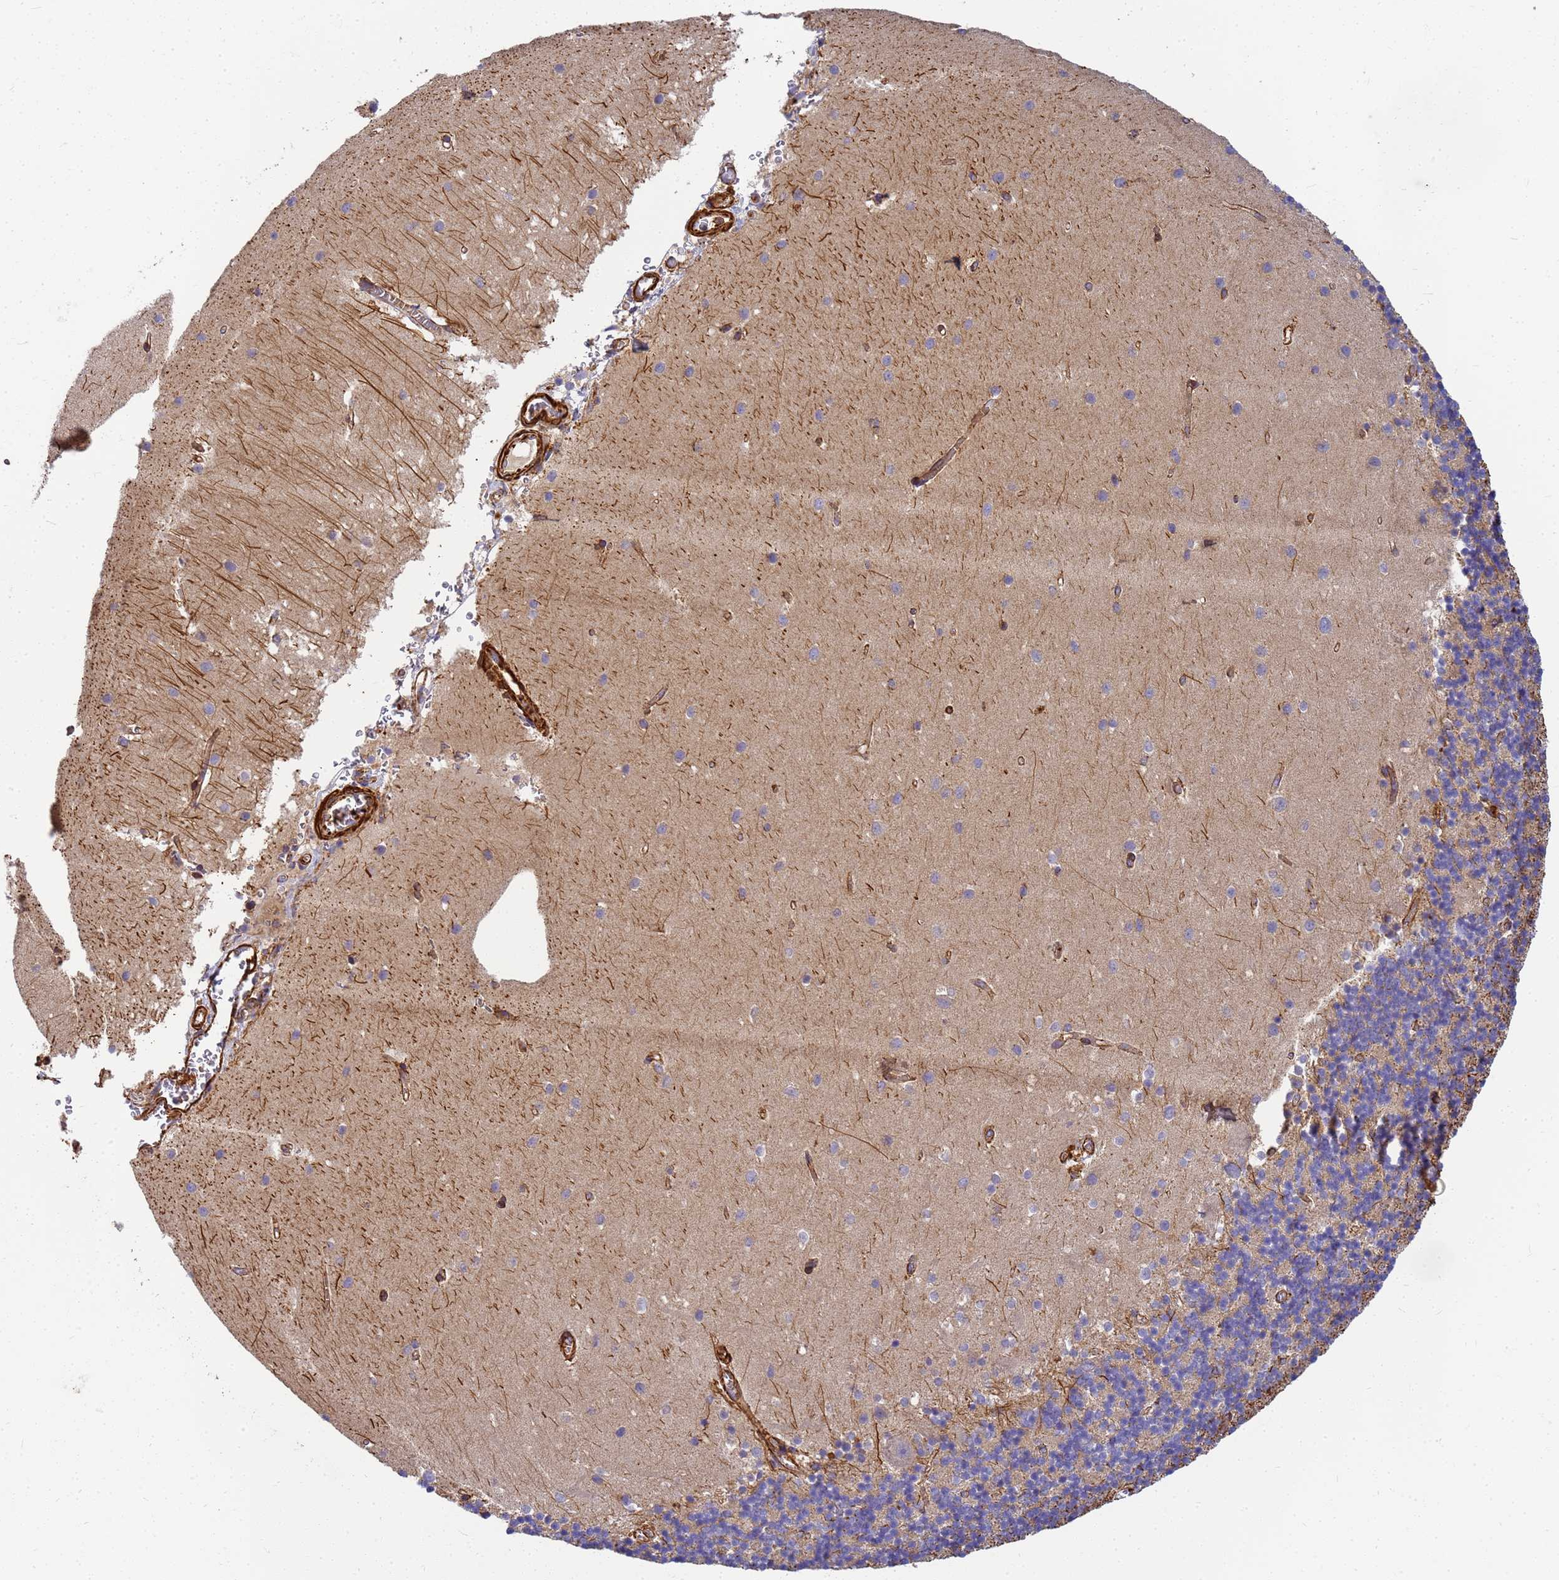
{"staining": {"intensity": "weak", "quantity": ">75%", "location": "cytoplasmic/membranous"}, "tissue": "cerebellum", "cell_type": "Cells in granular layer", "image_type": "normal", "snomed": [{"axis": "morphology", "description": "Normal tissue, NOS"}, {"axis": "topography", "description": "Cerebellum"}], "caption": "Protein staining of unremarkable cerebellum displays weak cytoplasmic/membranous staining in about >75% of cells in granular layer.", "gene": "C2CD5", "patient": {"sex": "male", "age": 54}}